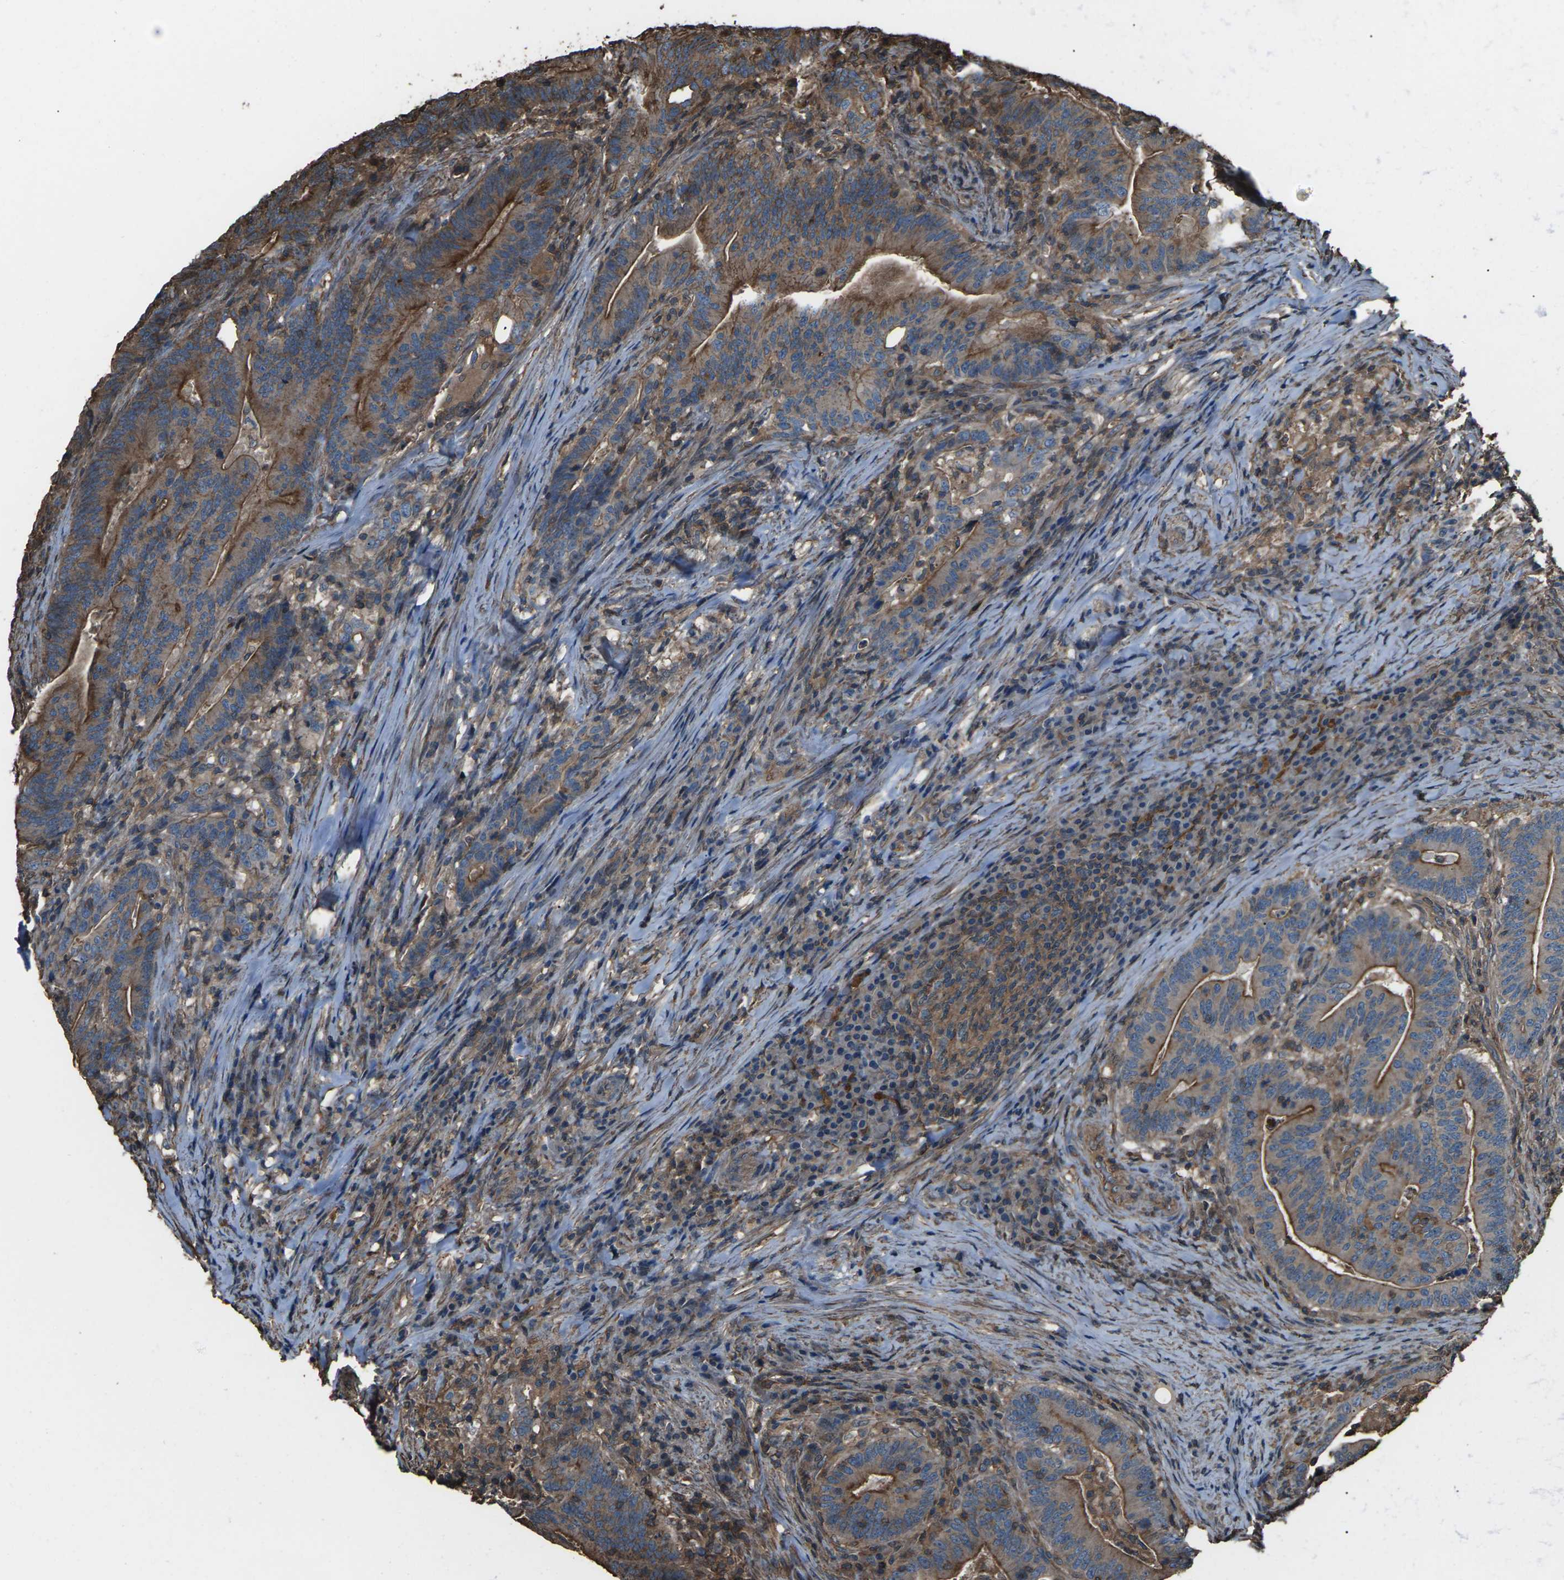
{"staining": {"intensity": "strong", "quantity": "25%-75%", "location": "cytoplasmic/membranous"}, "tissue": "colorectal cancer", "cell_type": "Tumor cells", "image_type": "cancer", "snomed": [{"axis": "morphology", "description": "Normal tissue, NOS"}, {"axis": "morphology", "description": "Adenocarcinoma, NOS"}, {"axis": "topography", "description": "Colon"}], "caption": "Human colorectal cancer (adenocarcinoma) stained with a protein marker displays strong staining in tumor cells.", "gene": "DHPS", "patient": {"sex": "female", "age": 66}}